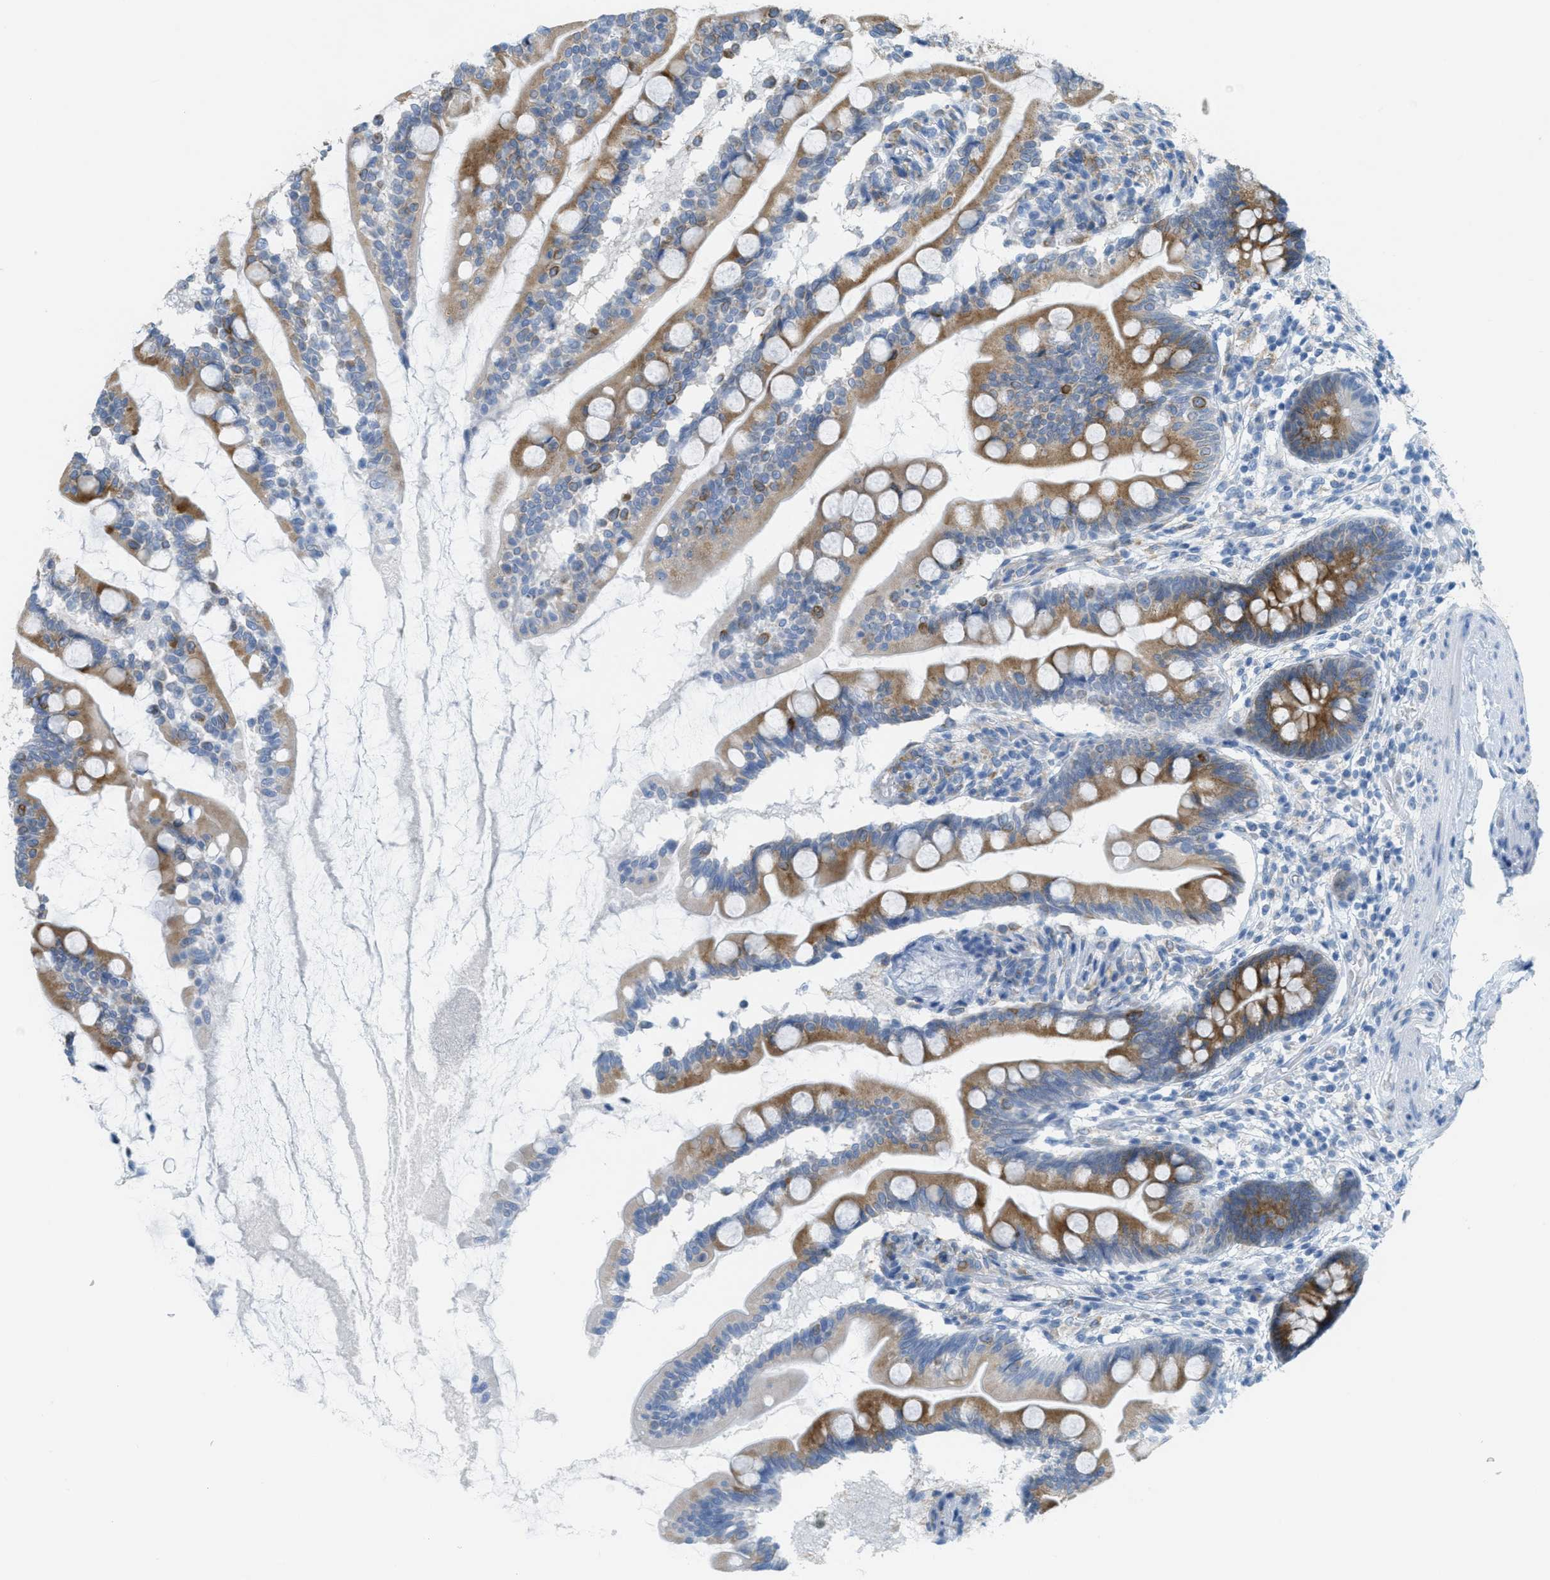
{"staining": {"intensity": "moderate", "quantity": ">75%", "location": "cytoplasmic/membranous"}, "tissue": "small intestine", "cell_type": "Glandular cells", "image_type": "normal", "snomed": [{"axis": "morphology", "description": "Normal tissue, NOS"}, {"axis": "topography", "description": "Small intestine"}], "caption": "Glandular cells display medium levels of moderate cytoplasmic/membranous positivity in approximately >75% of cells in normal human small intestine. The protein is stained brown, and the nuclei are stained in blue (DAB IHC with brightfield microscopy, high magnification).", "gene": "TEX264", "patient": {"sex": "female", "age": 56}}